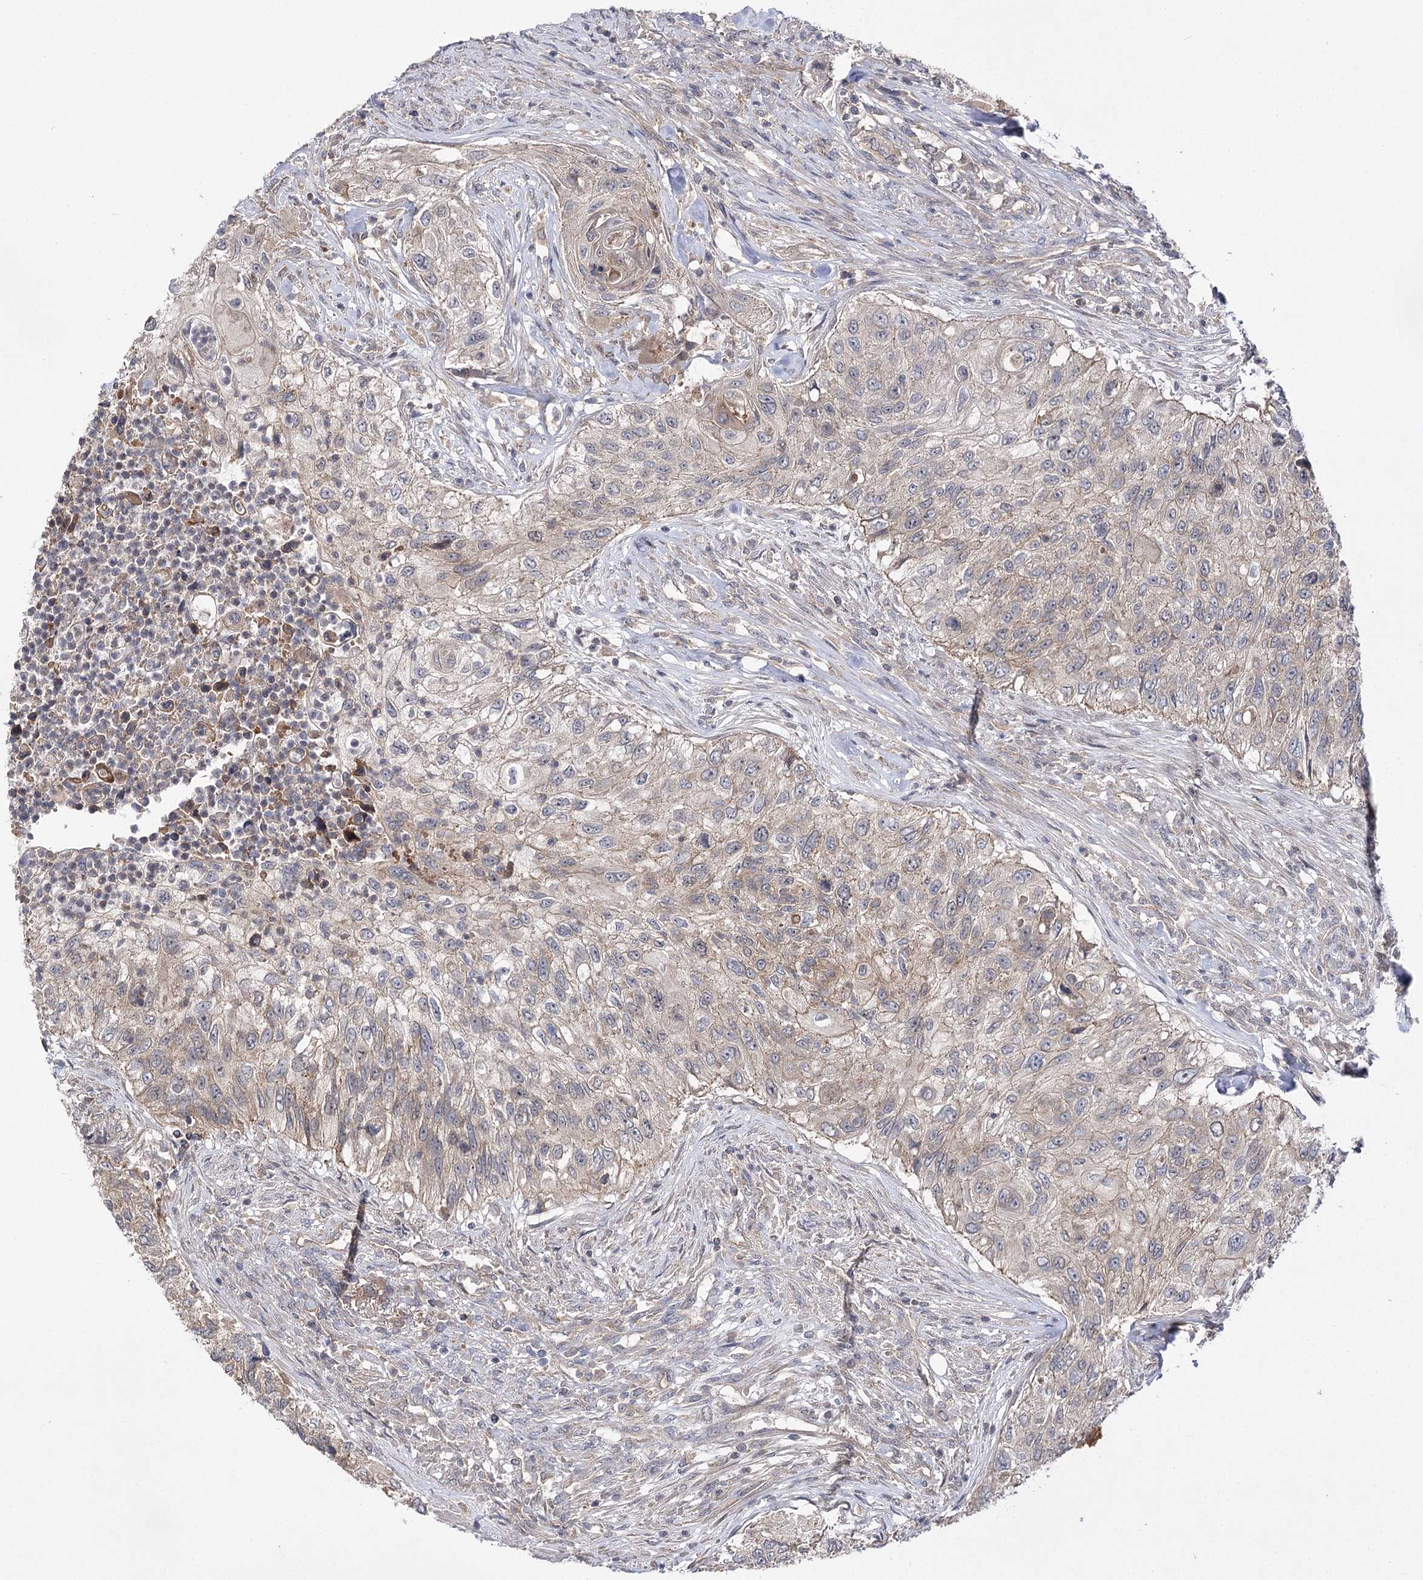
{"staining": {"intensity": "weak", "quantity": "25%-75%", "location": "cytoplasmic/membranous"}, "tissue": "urothelial cancer", "cell_type": "Tumor cells", "image_type": "cancer", "snomed": [{"axis": "morphology", "description": "Urothelial carcinoma, High grade"}, {"axis": "topography", "description": "Urinary bladder"}], "caption": "Urothelial cancer stained with IHC demonstrates weak cytoplasmic/membranous expression in about 25%-75% of tumor cells.", "gene": "BCR", "patient": {"sex": "female", "age": 60}}